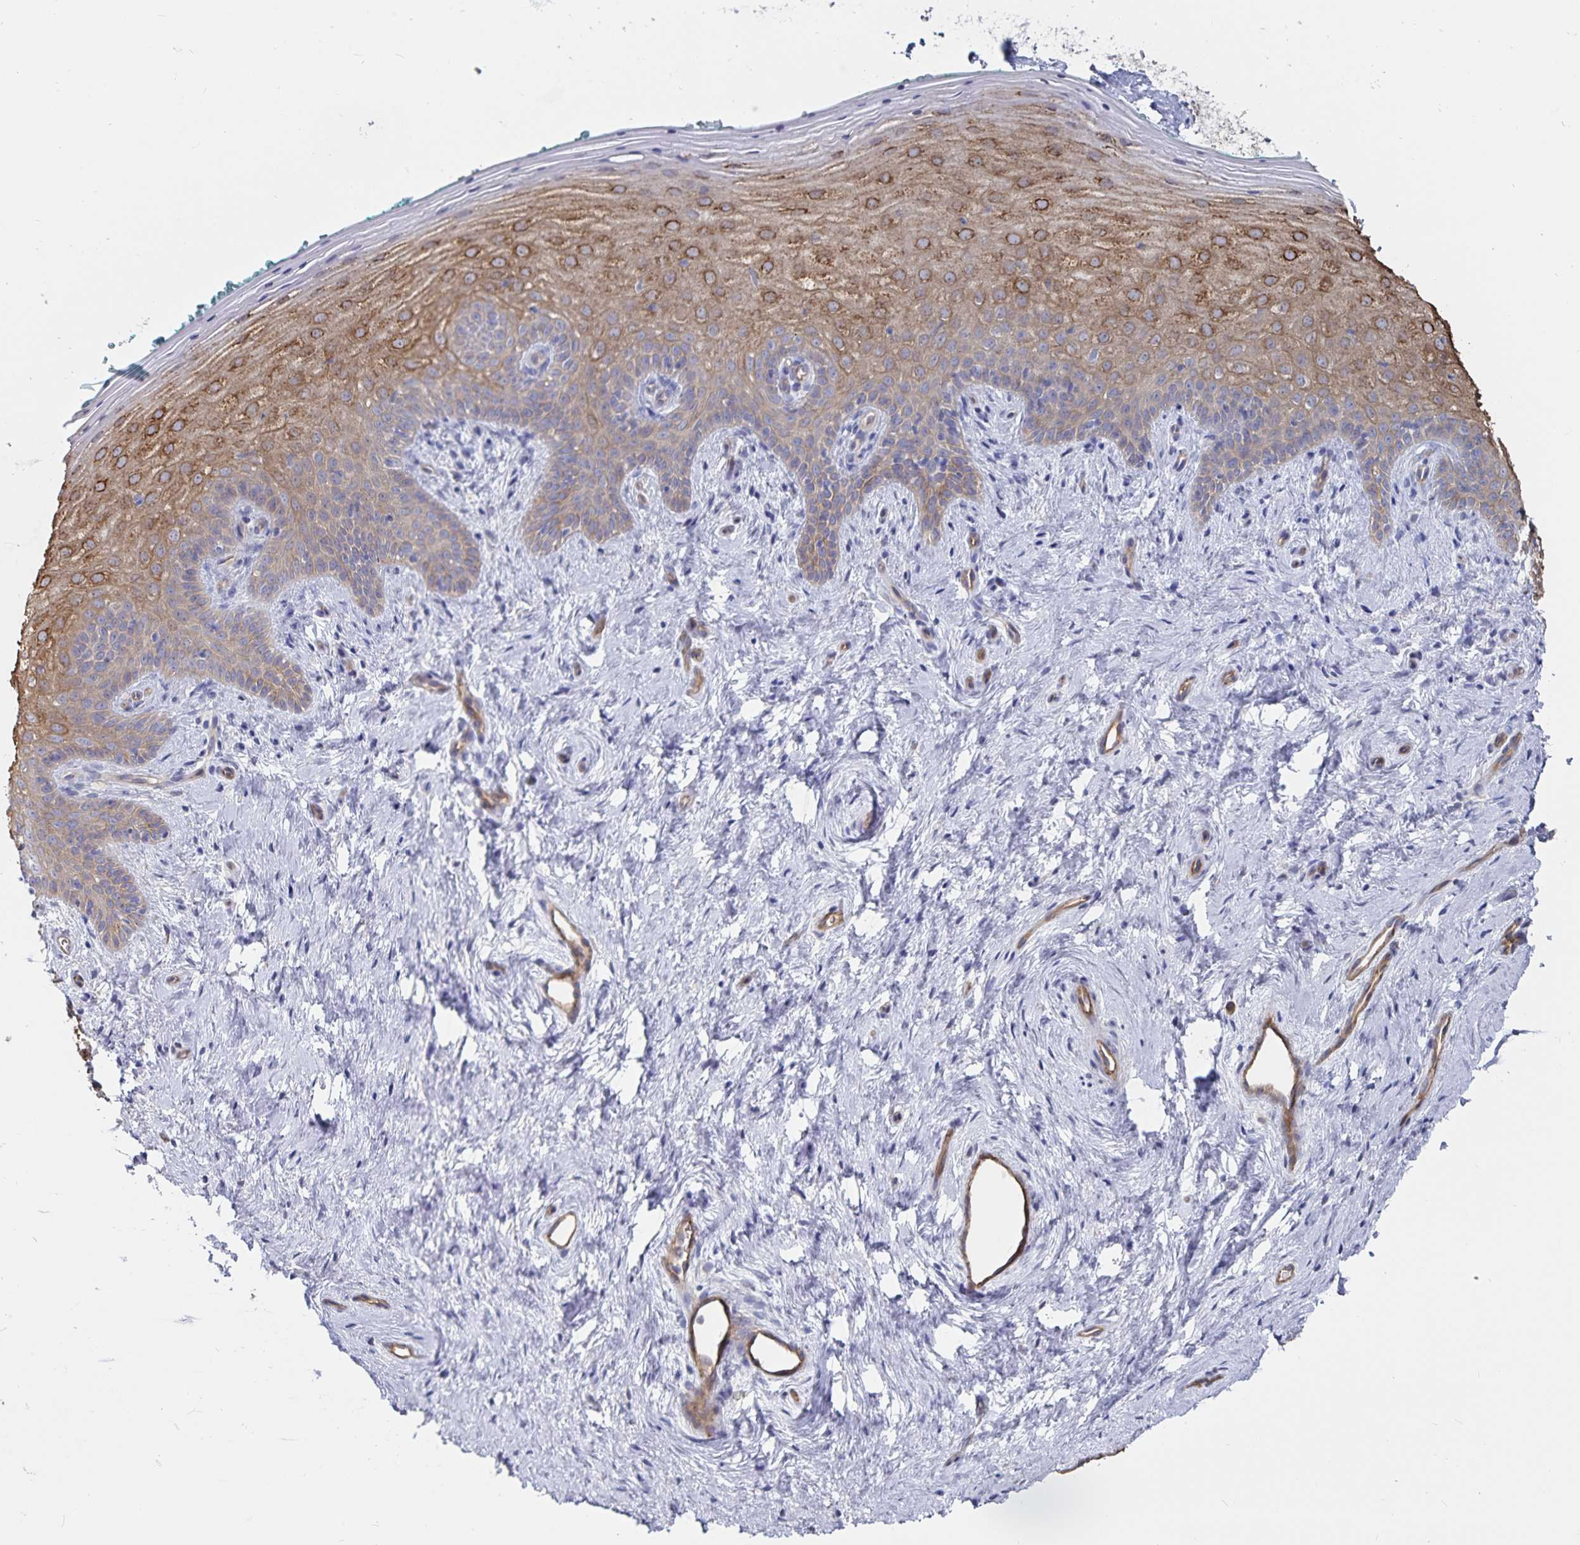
{"staining": {"intensity": "moderate", "quantity": "25%-75%", "location": "cytoplasmic/membranous"}, "tissue": "vagina", "cell_type": "Squamous epithelial cells", "image_type": "normal", "snomed": [{"axis": "morphology", "description": "Normal tissue, NOS"}, {"axis": "topography", "description": "Vagina"}], "caption": "Immunohistochemistry (IHC) (DAB) staining of benign vagina exhibits moderate cytoplasmic/membranous protein expression in about 25%-75% of squamous epithelial cells.", "gene": "SSTR1", "patient": {"sex": "female", "age": 45}}